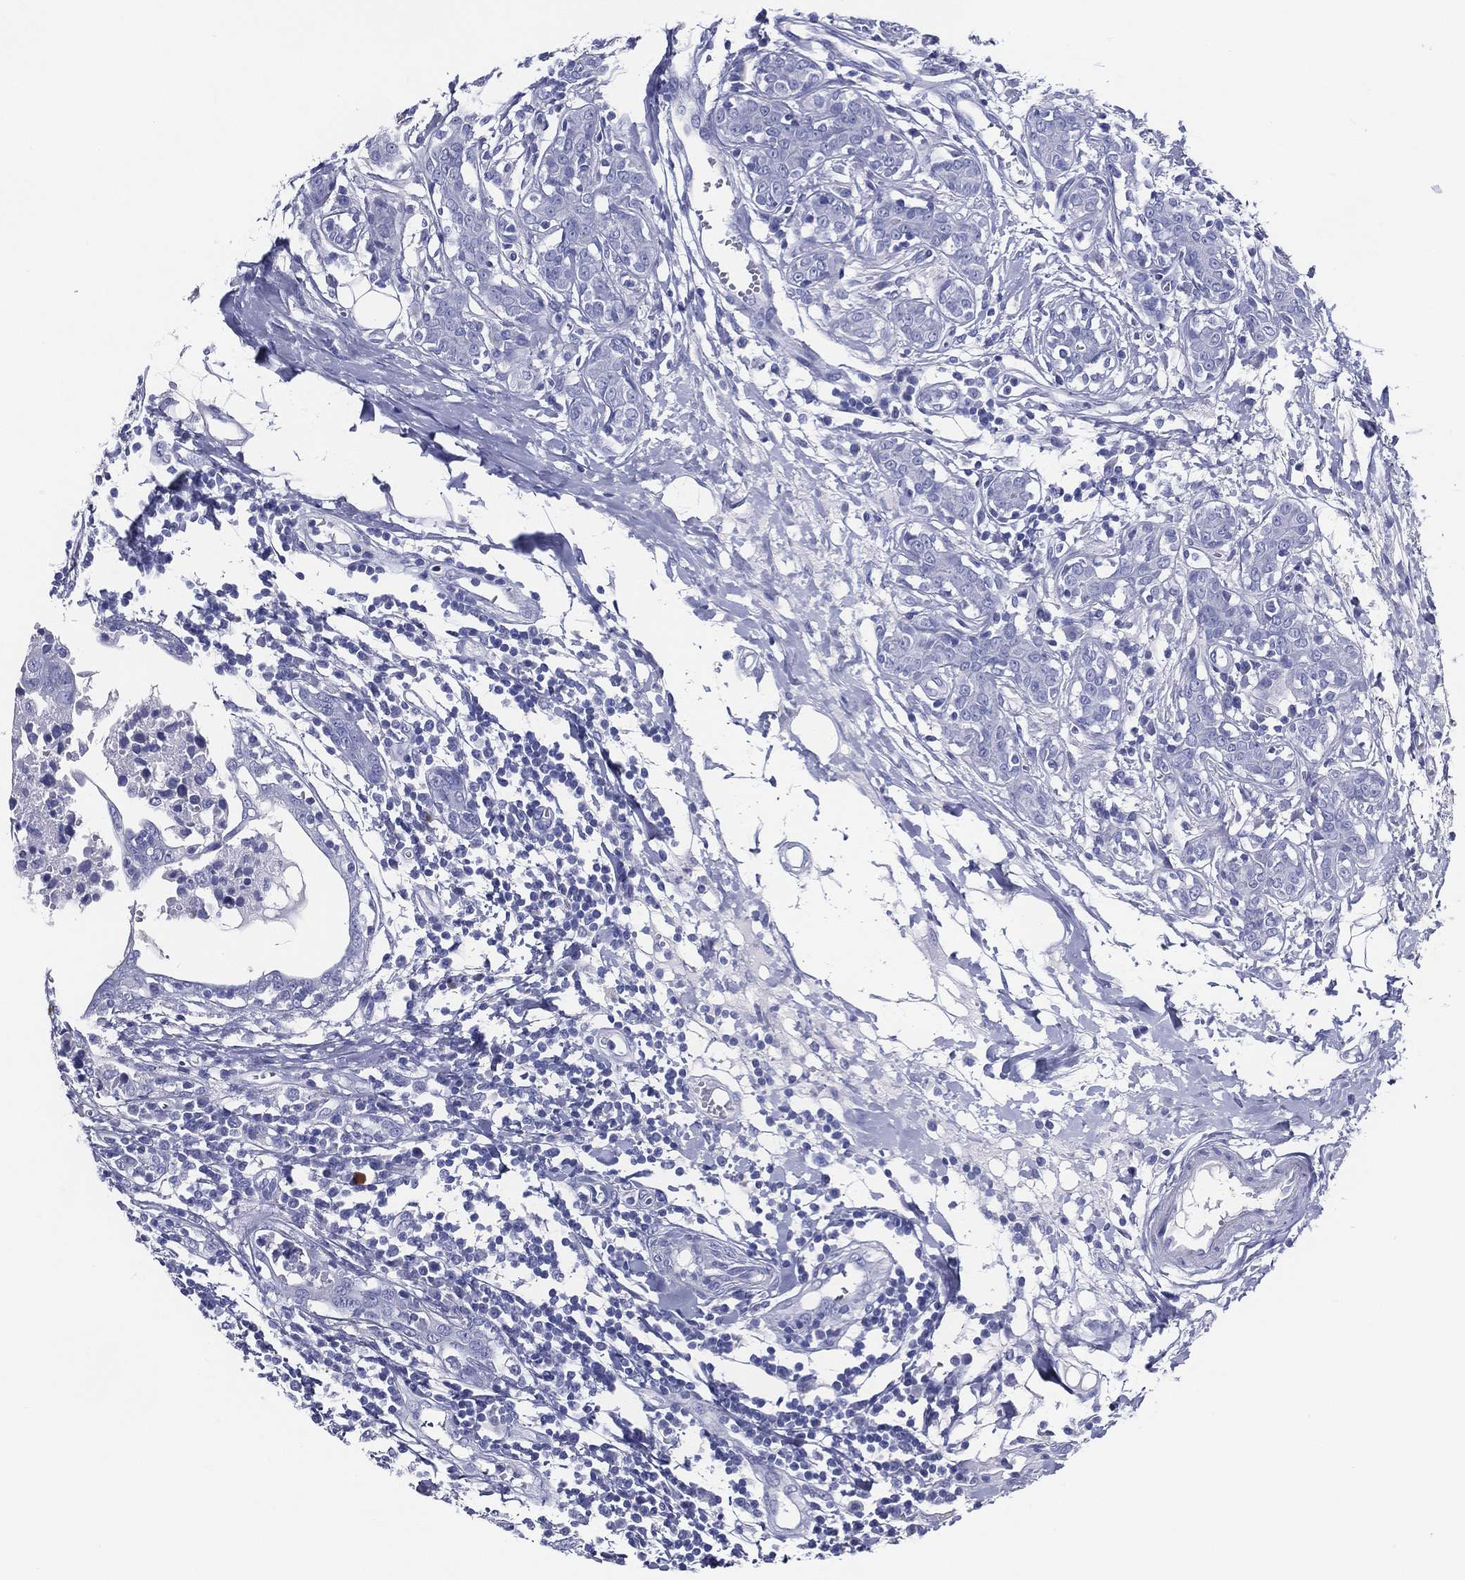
{"staining": {"intensity": "negative", "quantity": "none", "location": "none"}, "tissue": "breast cancer", "cell_type": "Tumor cells", "image_type": "cancer", "snomed": [{"axis": "morphology", "description": "Duct carcinoma"}, {"axis": "topography", "description": "Breast"}], "caption": "Immunohistochemistry (IHC) micrograph of breast intraductal carcinoma stained for a protein (brown), which exhibits no positivity in tumor cells.", "gene": "ACE2", "patient": {"sex": "female", "age": 30}}